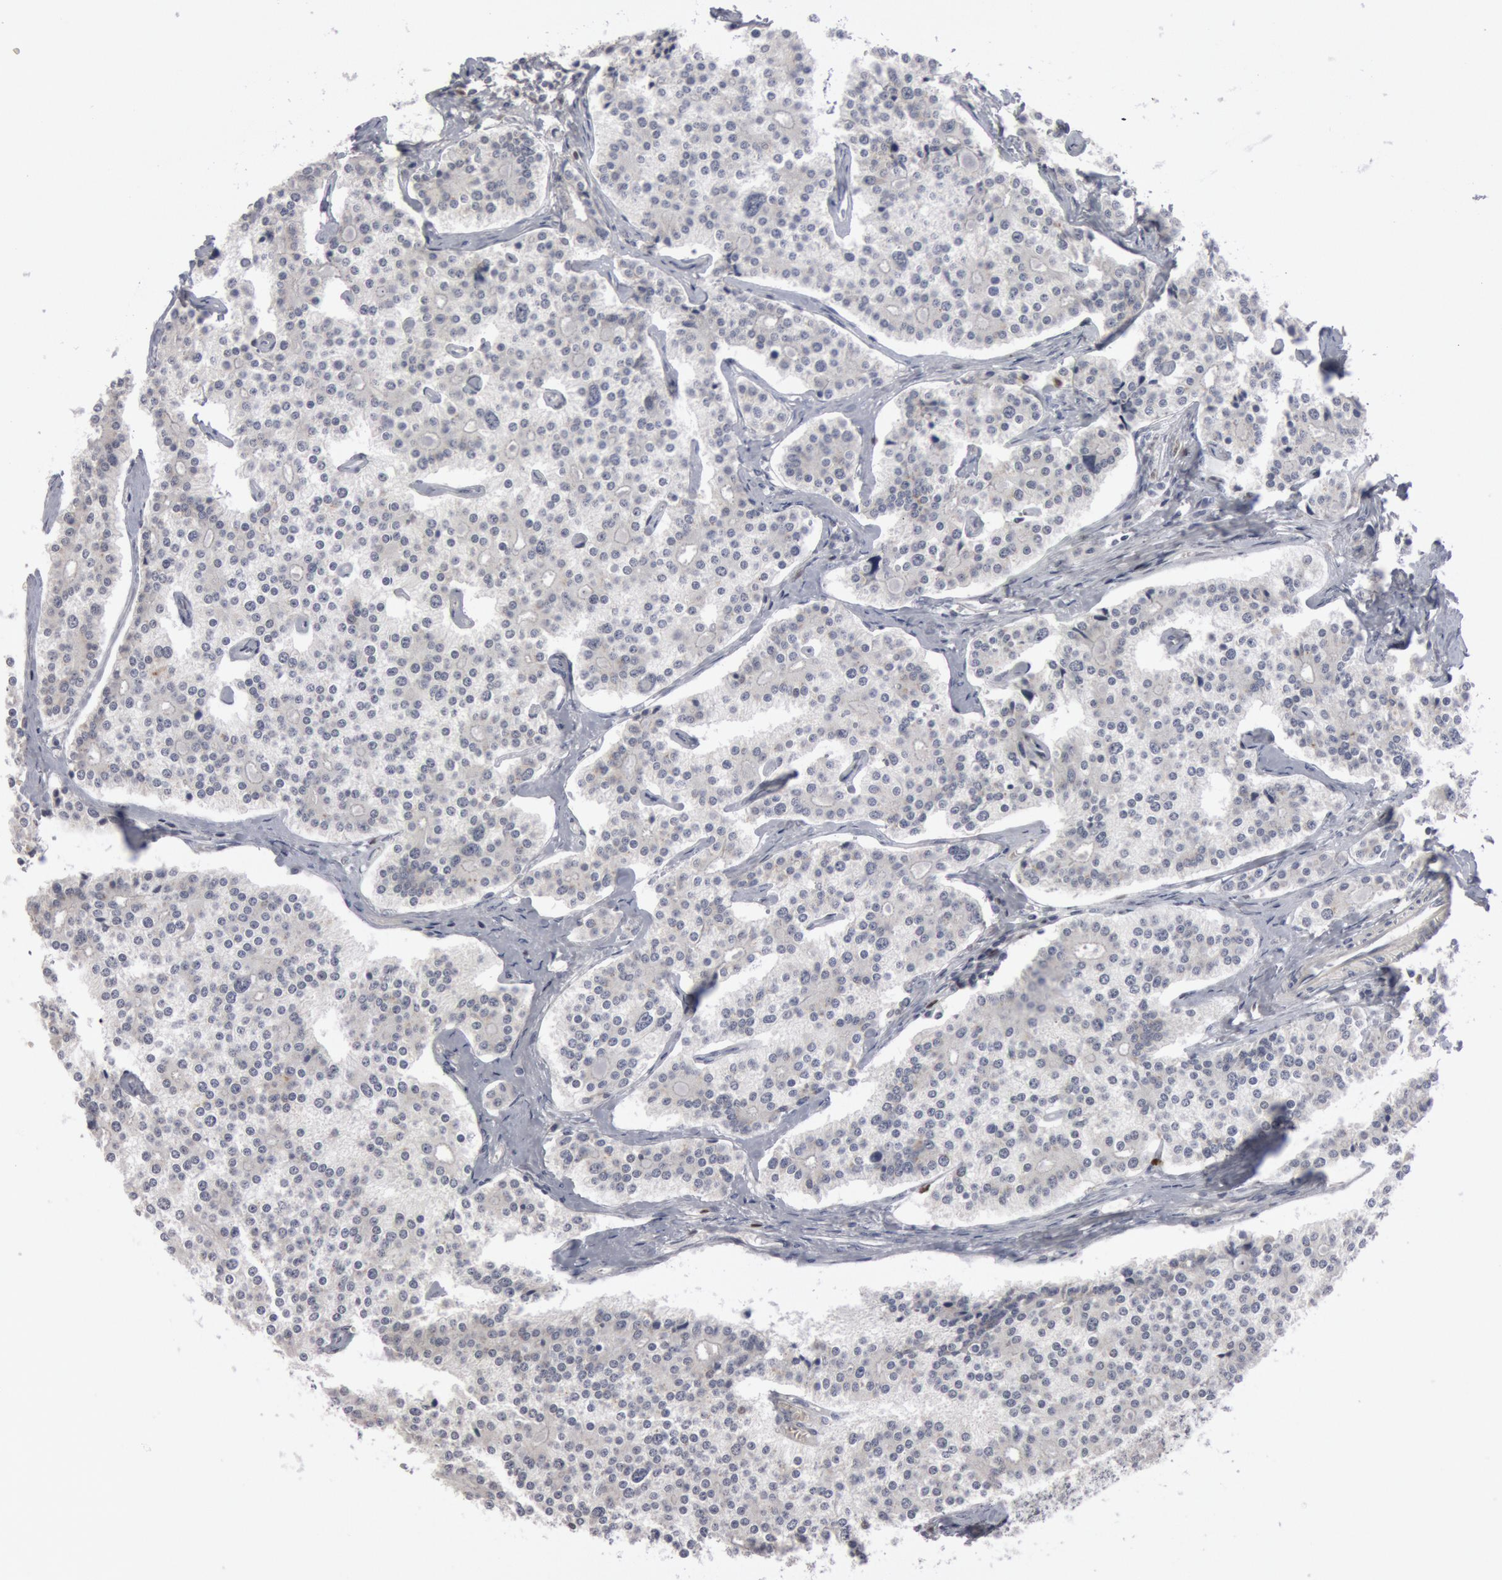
{"staining": {"intensity": "negative", "quantity": "none", "location": "none"}, "tissue": "carcinoid", "cell_type": "Tumor cells", "image_type": "cancer", "snomed": [{"axis": "morphology", "description": "Carcinoid, malignant, NOS"}, {"axis": "topography", "description": "Small intestine"}], "caption": "The micrograph reveals no staining of tumor cells in carcinoid (malignant).", "gene": "WDHD1", "patient": {"sex": "male", "age": 63}}